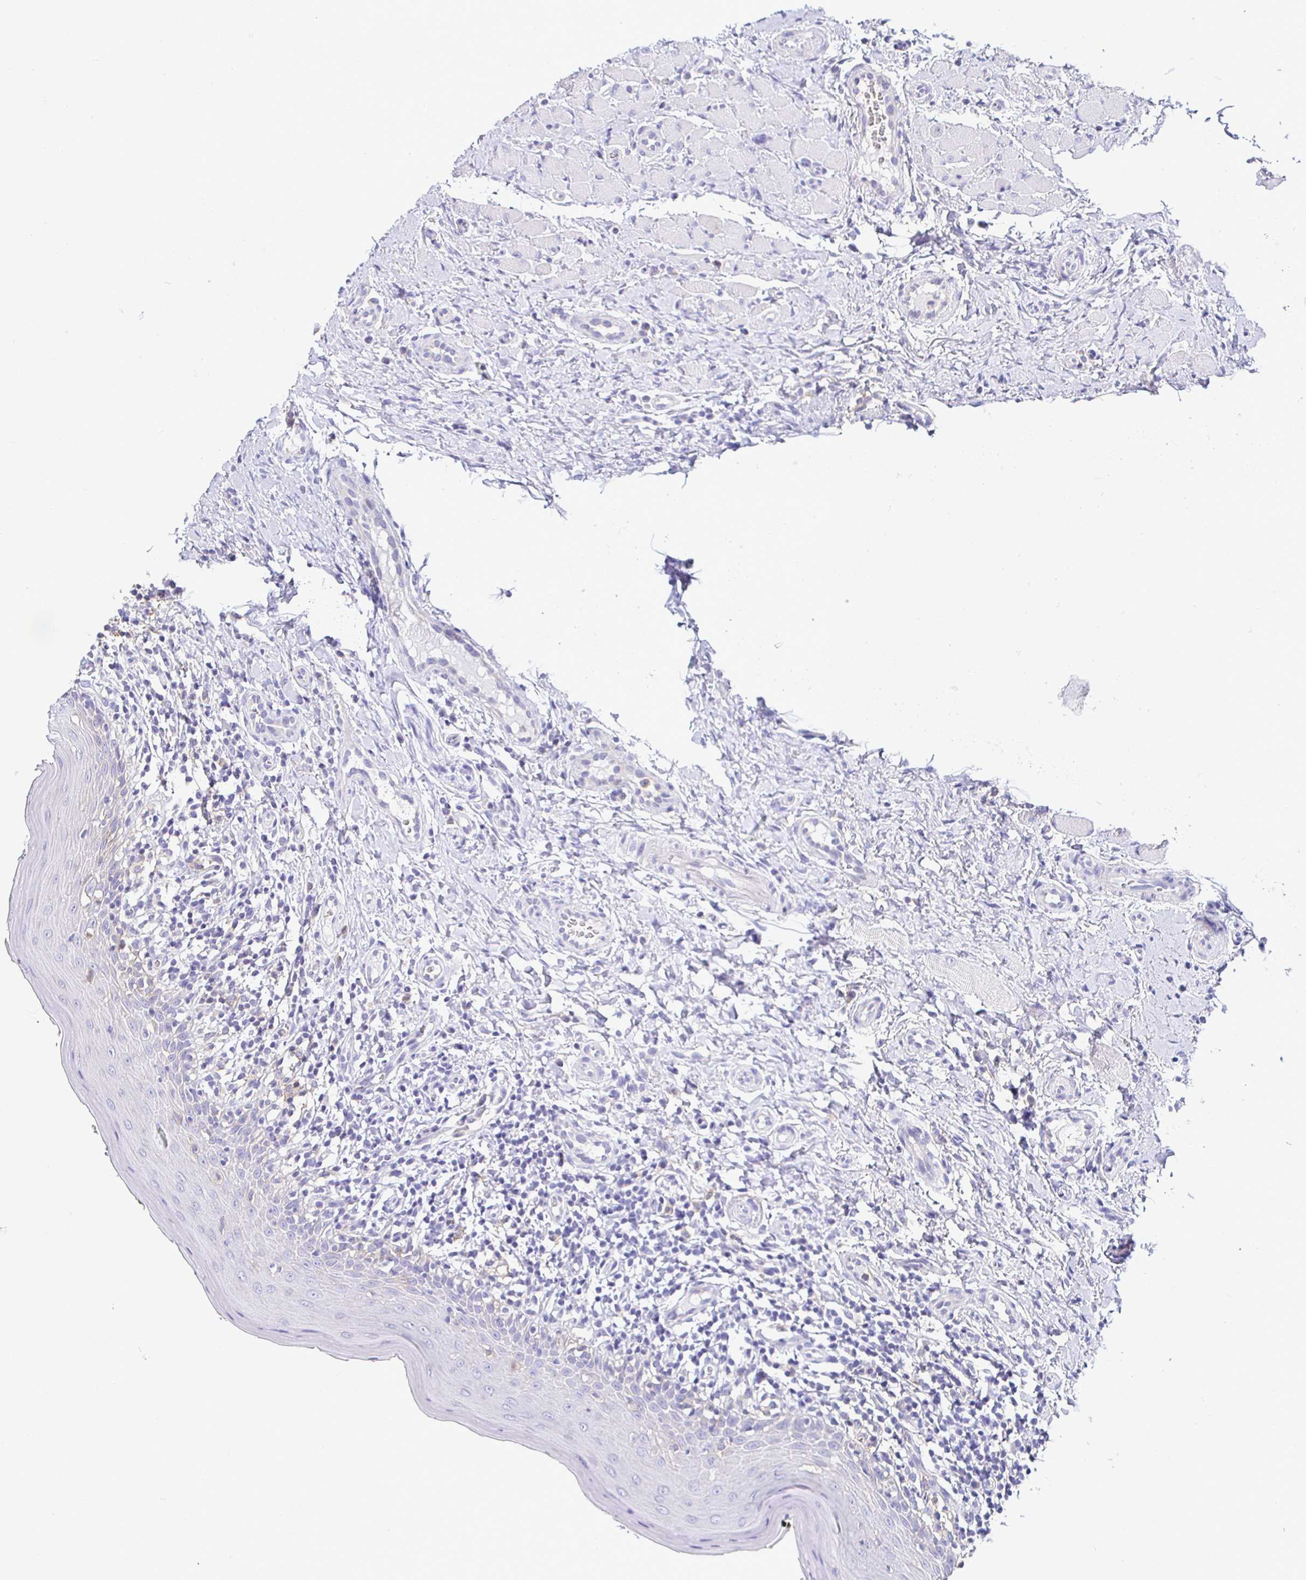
{"staining": {"intensity": "negative", "quantity": "none", "location": "none"}, "tissue": "oral mucosa", "cell_type": "Squamous epithelial cells", "image_type": "normal", "snomed": [{"axis": "morphology", "description": "Normal tissue, NOS"}, {"axis": "topography", "description": "Oral tissue"}, {"axis": "topography", "description": "Tounge, NOS"}], "caption": "Micrograph shows no significant protein expression in squamous epithelial cells of unremarkable oral mucosa. (DAB immunohistochemistry, high magnification).", "gene": "SIRPA", "patient": {"sex": "female", "age": 58}}